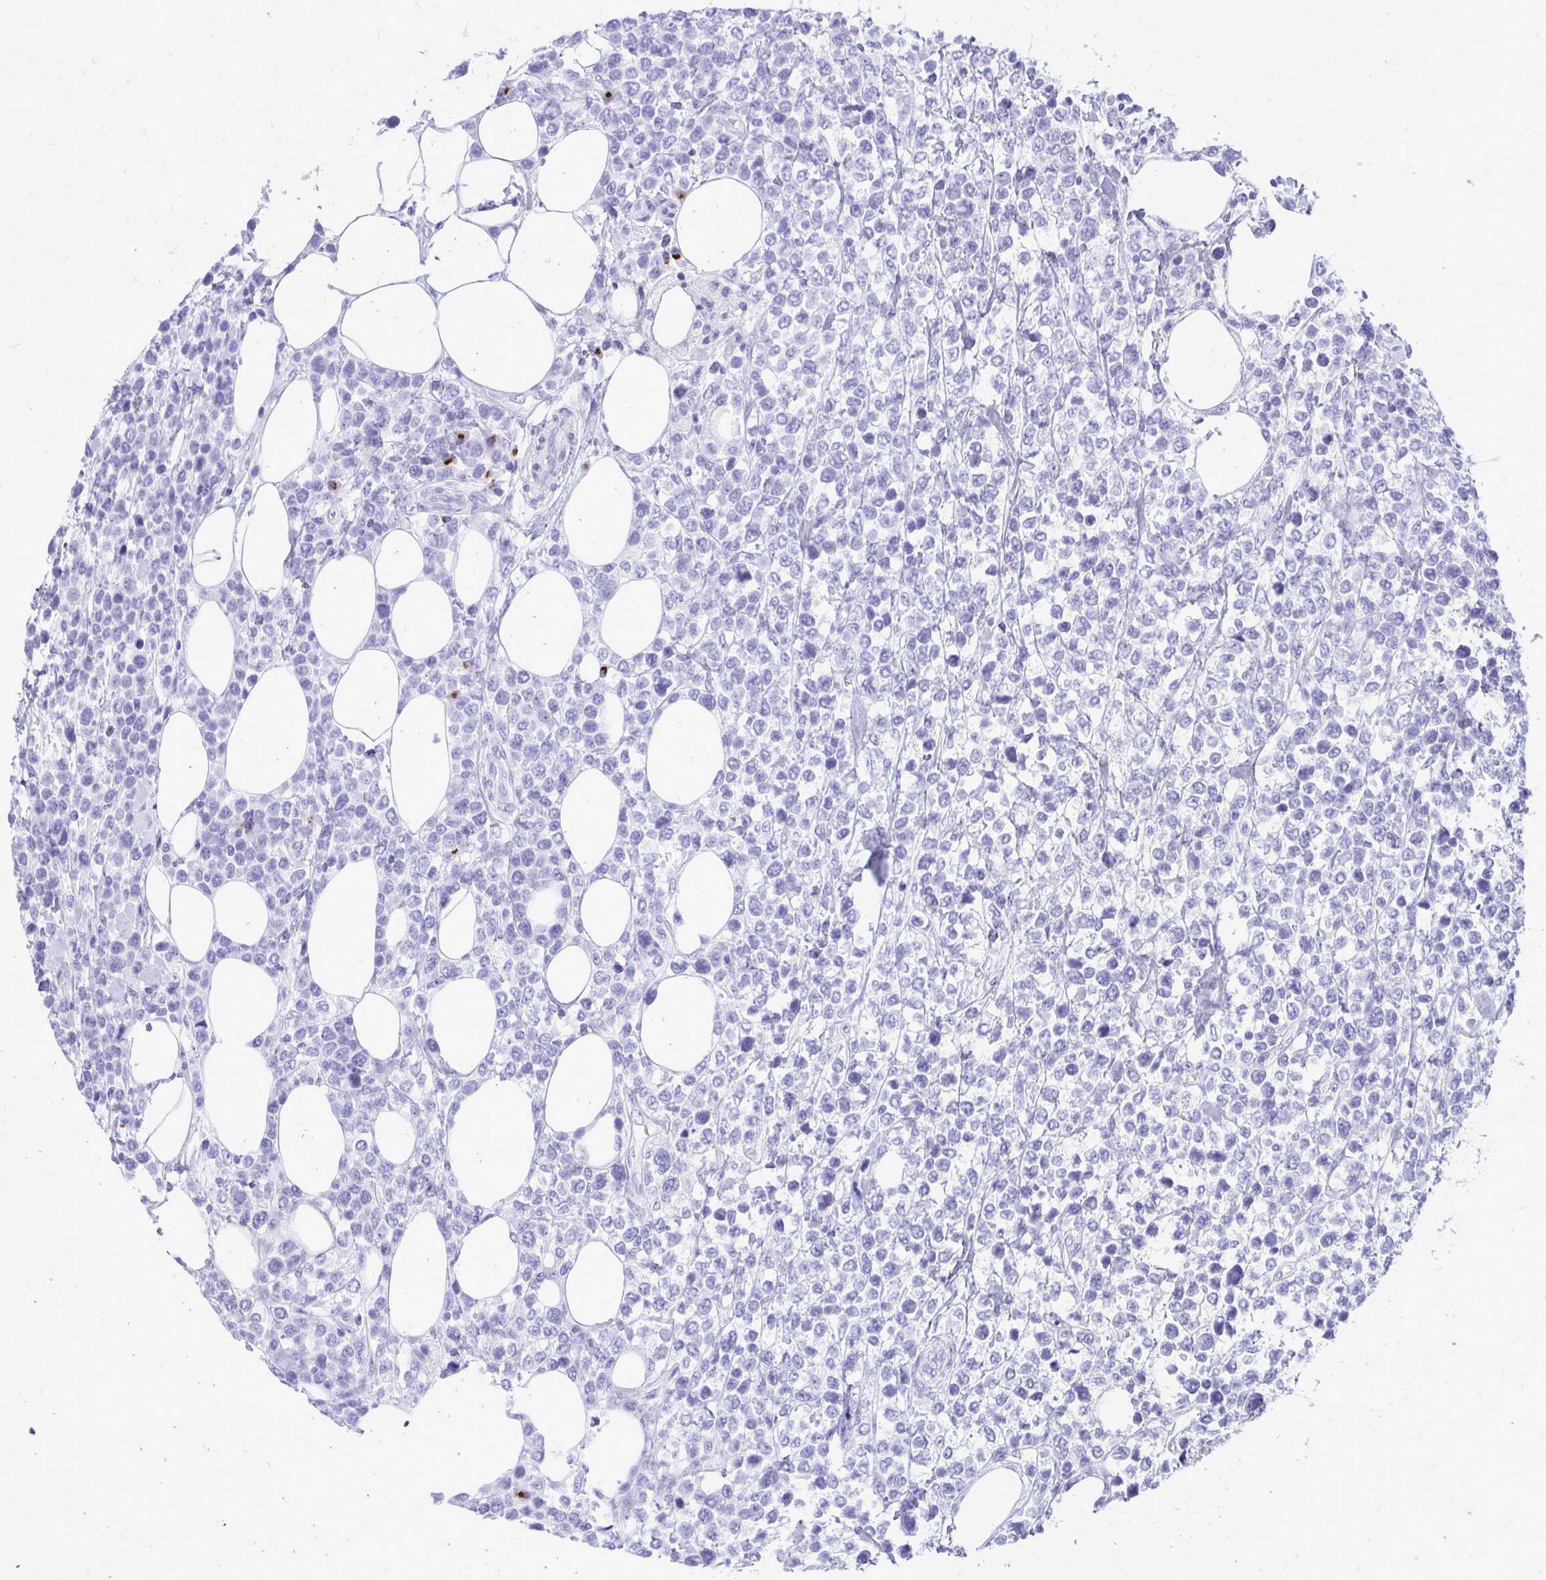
{"staining": {"intensity": "negative", "quantity": "none", "location": "none"}, "tissue": "lymphoma", "cell_type": "Tumor cells", "image_type": "cancer", "snomed": [{"axis": "morphology", "description": "Malignant lymphoma, non-Hodgkin's type, High grade"}, {"axis": "topography", "description": "Soft tissue"}], "caption": "High-grade malignant lymphoma, non-Hodgkin's type stained for a protein using IHC displays no positivity tumor cells.", "gene": "ANKDD1B", "patient": {"sex": "female", "age": 56}}